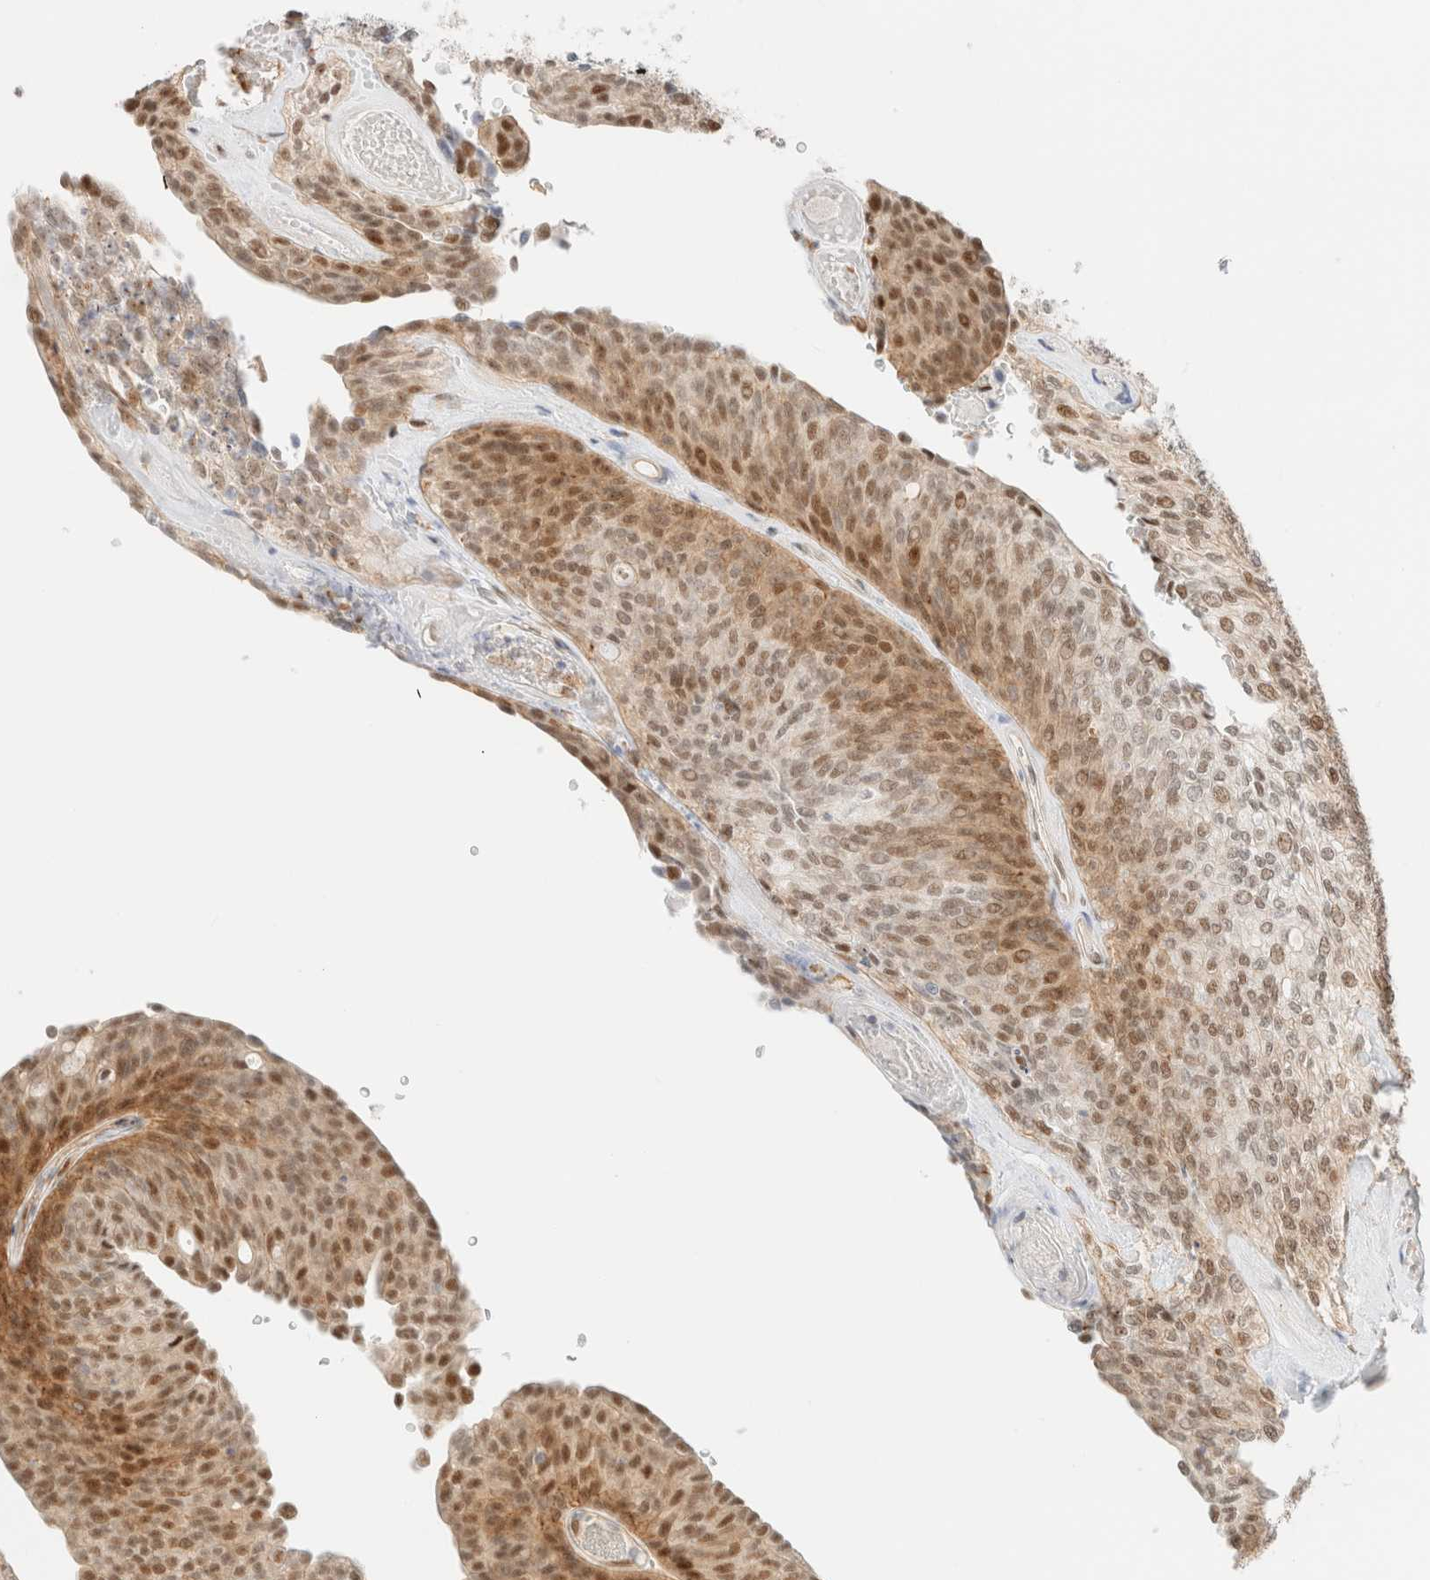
{"staining": {"intensity": "moderate", "quantity": ">75%", "location": "cytoplasmic/membranous,nuclear"}, "tissue": "urothelial cancer", "cell_type": "Tumor cells", "image_type": "cancer", "snomed": [{"axis": "morphology", "description": "Urothelial carcinoma, Low grade"}, {"axis": "topography", "description": "Urinary bladder"}], "caption": "Immunohistochemistry image of neoplastic tissue: human urothelial cancer stained using immunohistochemistry shows medium levels of moderate protein expression localized specifically in the cytoplasmic/membranous and nuclear of tumor cells, appearing as a cytoplasmic/membranous and nuclear brown color.", "gene": "ARID5A", "patient": {"sex": "female", "age": 79}}